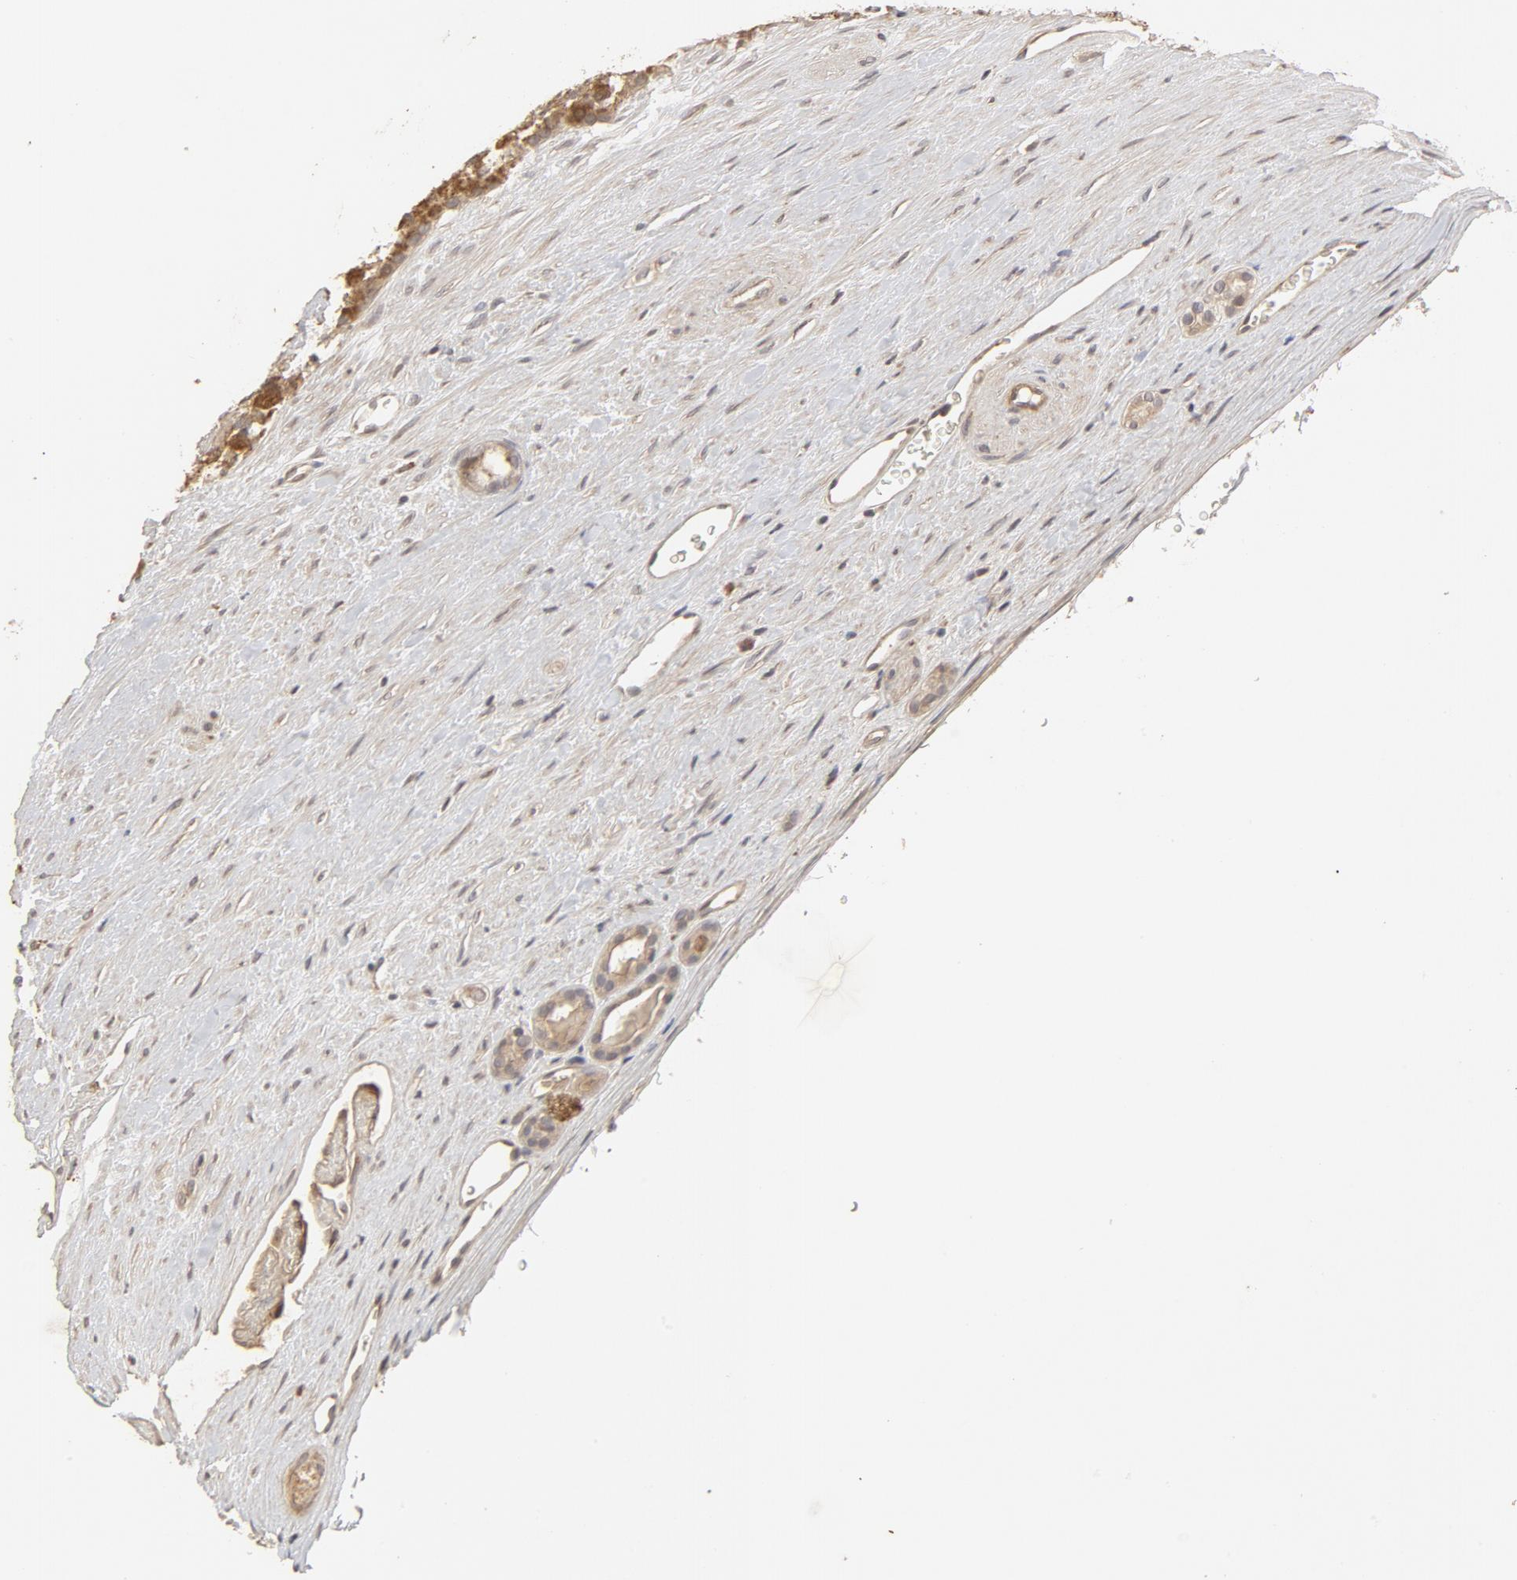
{"staining": {"intensity": "moderate", "quantity": ">75%", "location": "cytoplasmic/membranous"}, "tissue": "renal cancer", "cell_type": "Tumor cells", "image_type": "cancer", "snomed": [{"axis": "morphology", "description": "Adenocarcinoma, NOS"}, {"axis": "topography", "description": "Kidney"}], "caption": "This image reveals renal adenocarcinoma stained with IHC to label a protein in brown. The cytoplasmic/membranous of tumor cells show moderate positivity for the protein. Nuclei are counter-stained blue.", "gene": "IL3RA", "patient": {"sex": "male", "age": 61}}